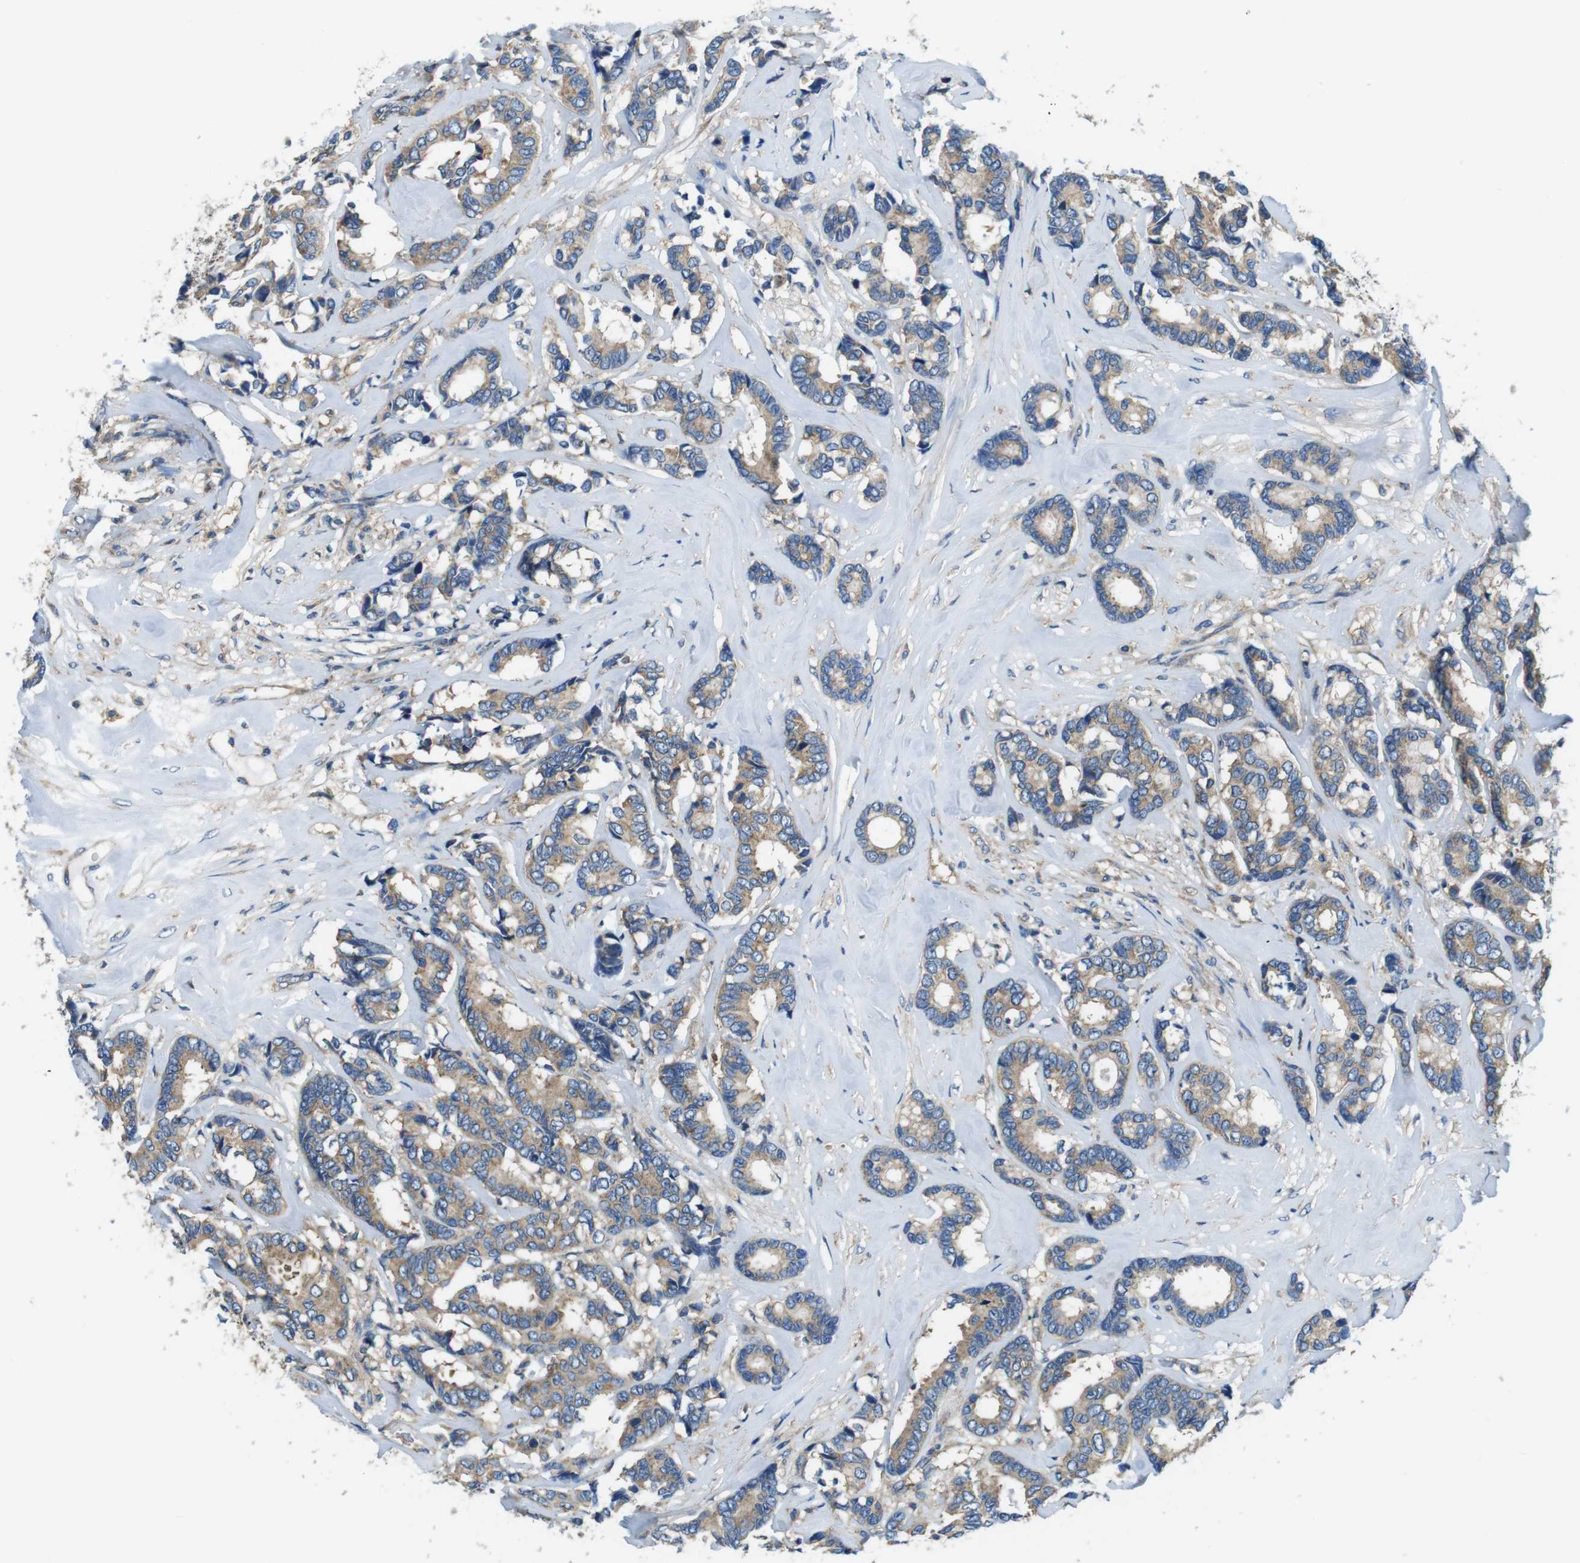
{"staining": {"intensity": "weak", "quantity": ">75%", "location": "cytoplasmic/membranous"}, "tissue": "breast cancer", "cell_type": "Tumor cells", "image_type": "cancer", "snomed": [{"axis": "morphology", "description": "Duct carcinoma"}, {"axis": "topography", "description": "Breast"}], "caption": "Immunohistochemistry (IHC) micrograph of breast cancer stained for a protein (brown), which exhibits low levels of weak cytoplasmic/membranous positivity in approximately >75% of tumor cells.", "gene": "DENND4C", "patient": {"sex": "female", "age": 87}}